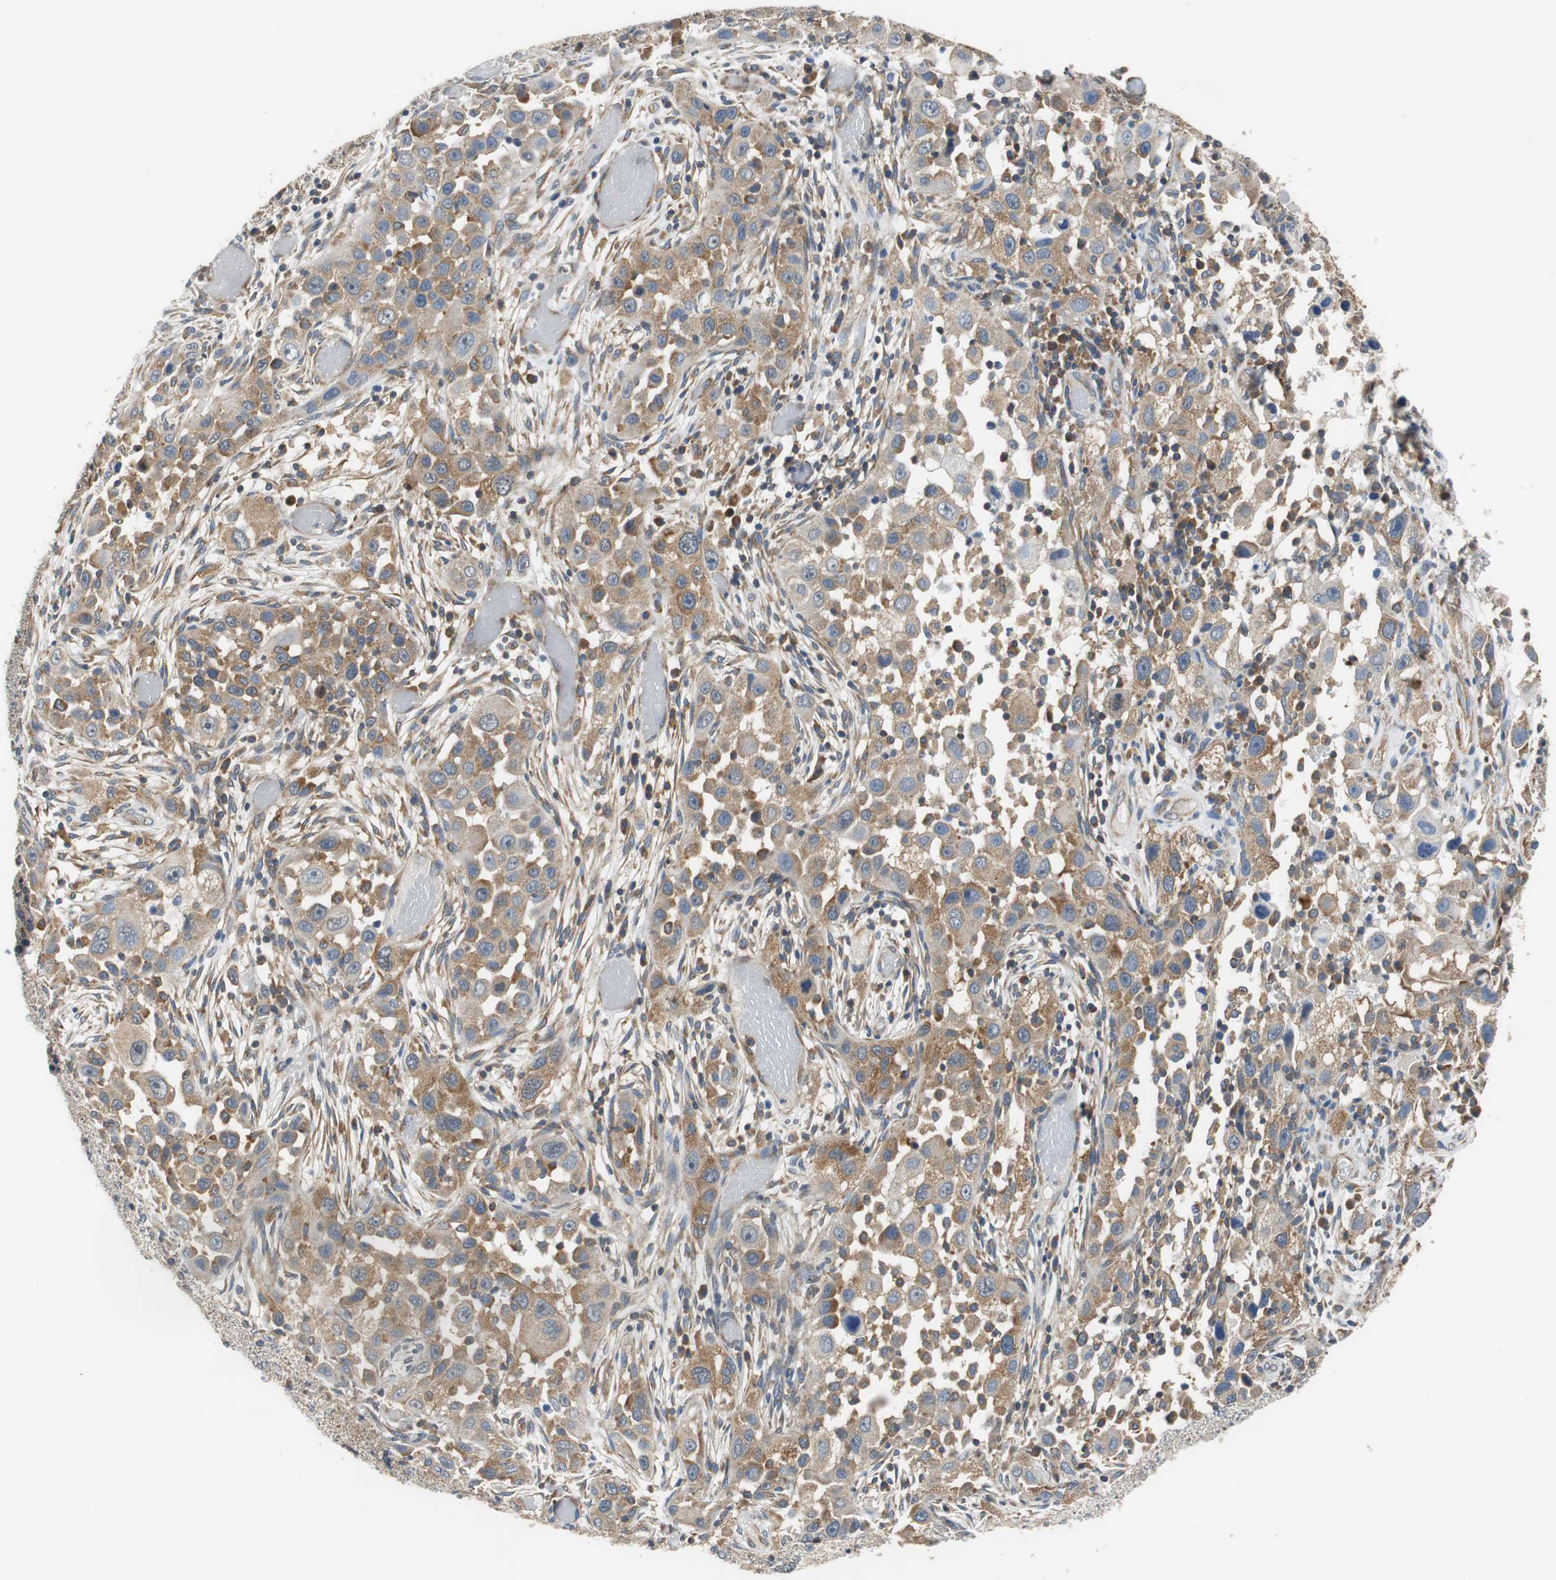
{"staining": {"intensity": "moderate", "quantity": ">75%", "location": "cytoplasmic/membranous"}, "tissue": "head and neck cancer", "cell_type": "Tumor cells", "image_type": "cancer", "snomed": [{"axis": "morphology", "description": "Carcinoma, NOS"}, {"axis": "topography", "description": "Head-Neck"}], "caption": "A medium amount of moderate cytoplasmic/membranous expression is present in approximately >75% of tumor cells in head and neck cancer tissue.", "gene": "CNOT3", "patient": {"sex": "male", "age": 87}}